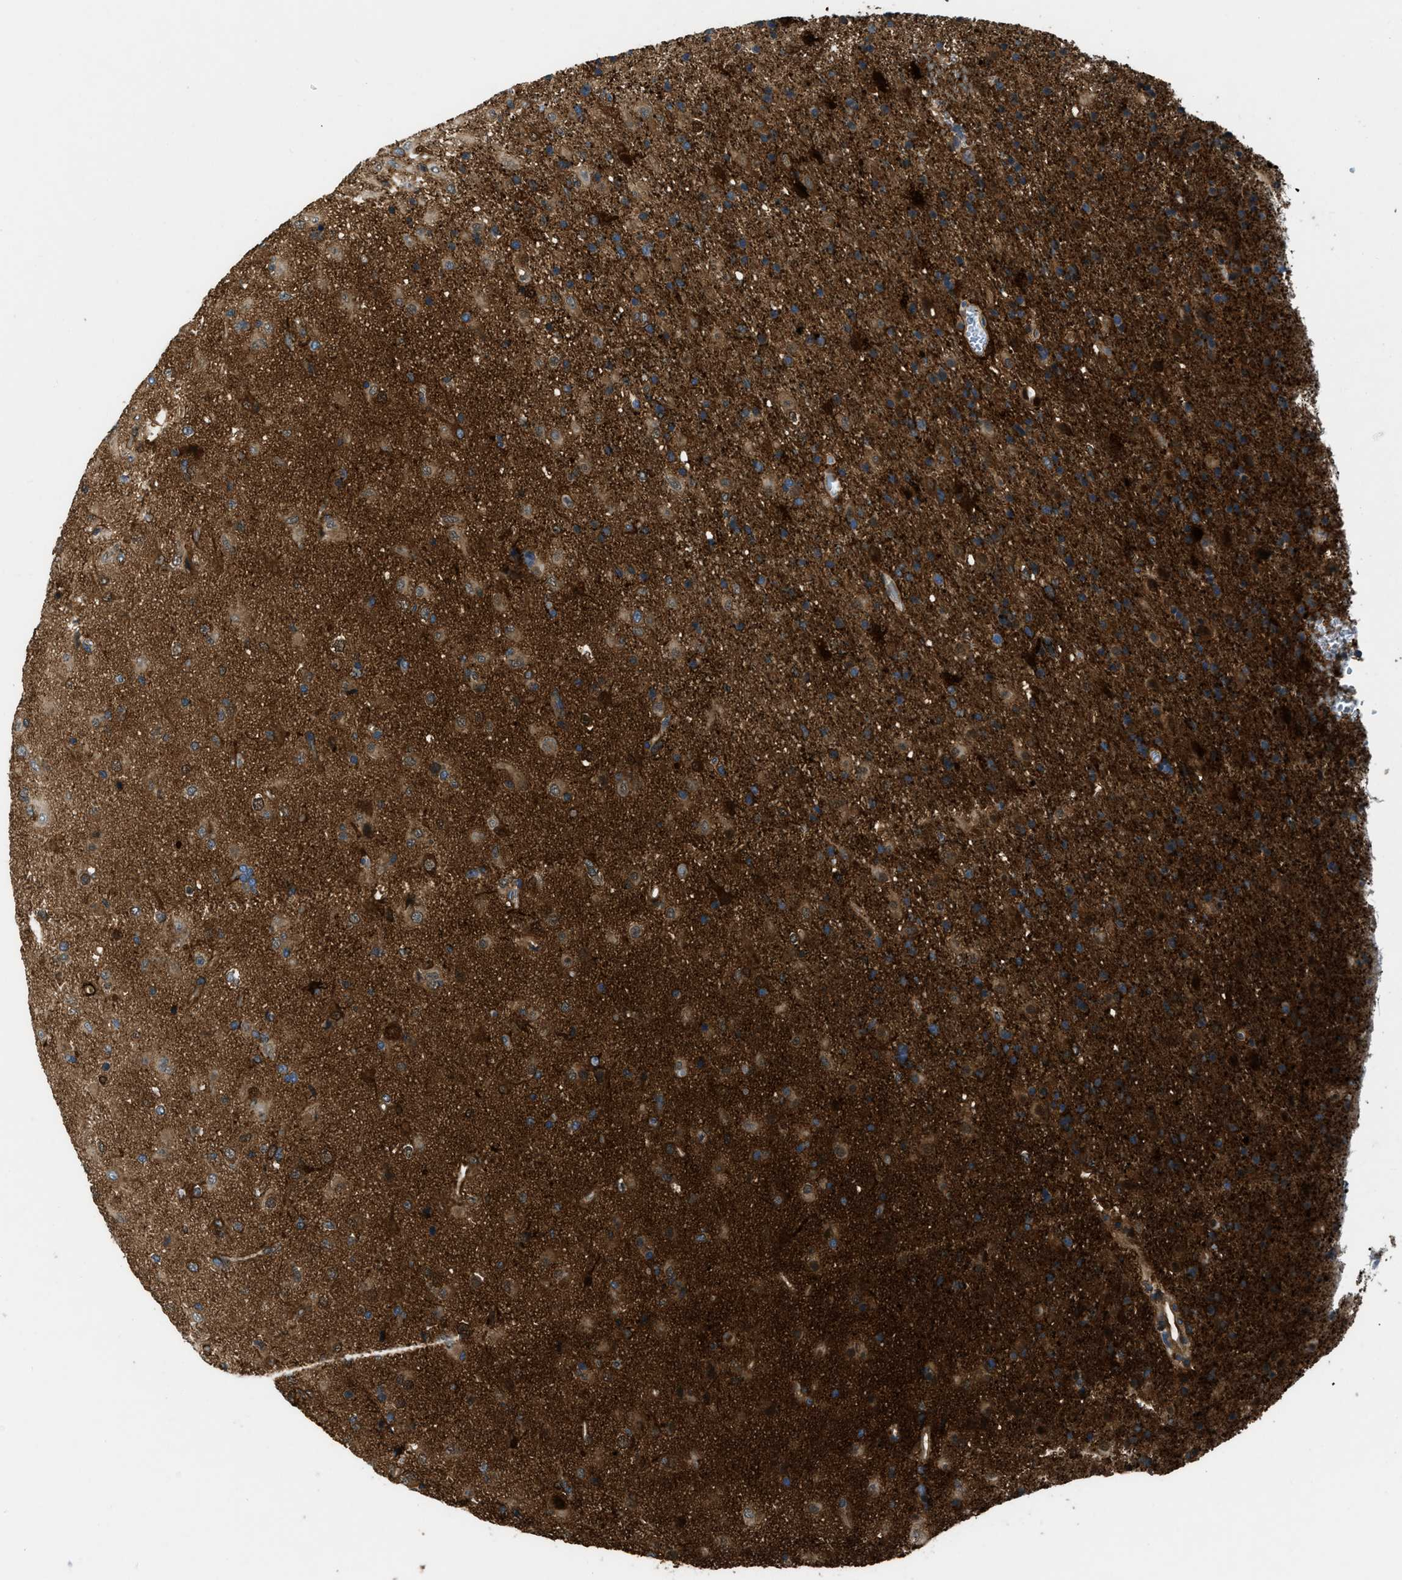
{"staining": {"intensity": "moderate", "quantity": ">75%", "location": "cytoplasmic/membranous"}, "tissue": "glioma", "cell_type": "Tumor cells", "image_type": "cancer", "snomed": [{"axis": "morphology", "description": "Glioma, malignant, Low grade"}, {"axis": "topography", "description": "Brain"}], "caption": "There is medium levels of moderate cytoplasmic/membranous positivity in tumor cells of malignant glioma (low-grade), as demonstrated by immunohistochemical staining (brown color).", "gene": "PFKP", "patient": {"sex": "male", "age": 65}}